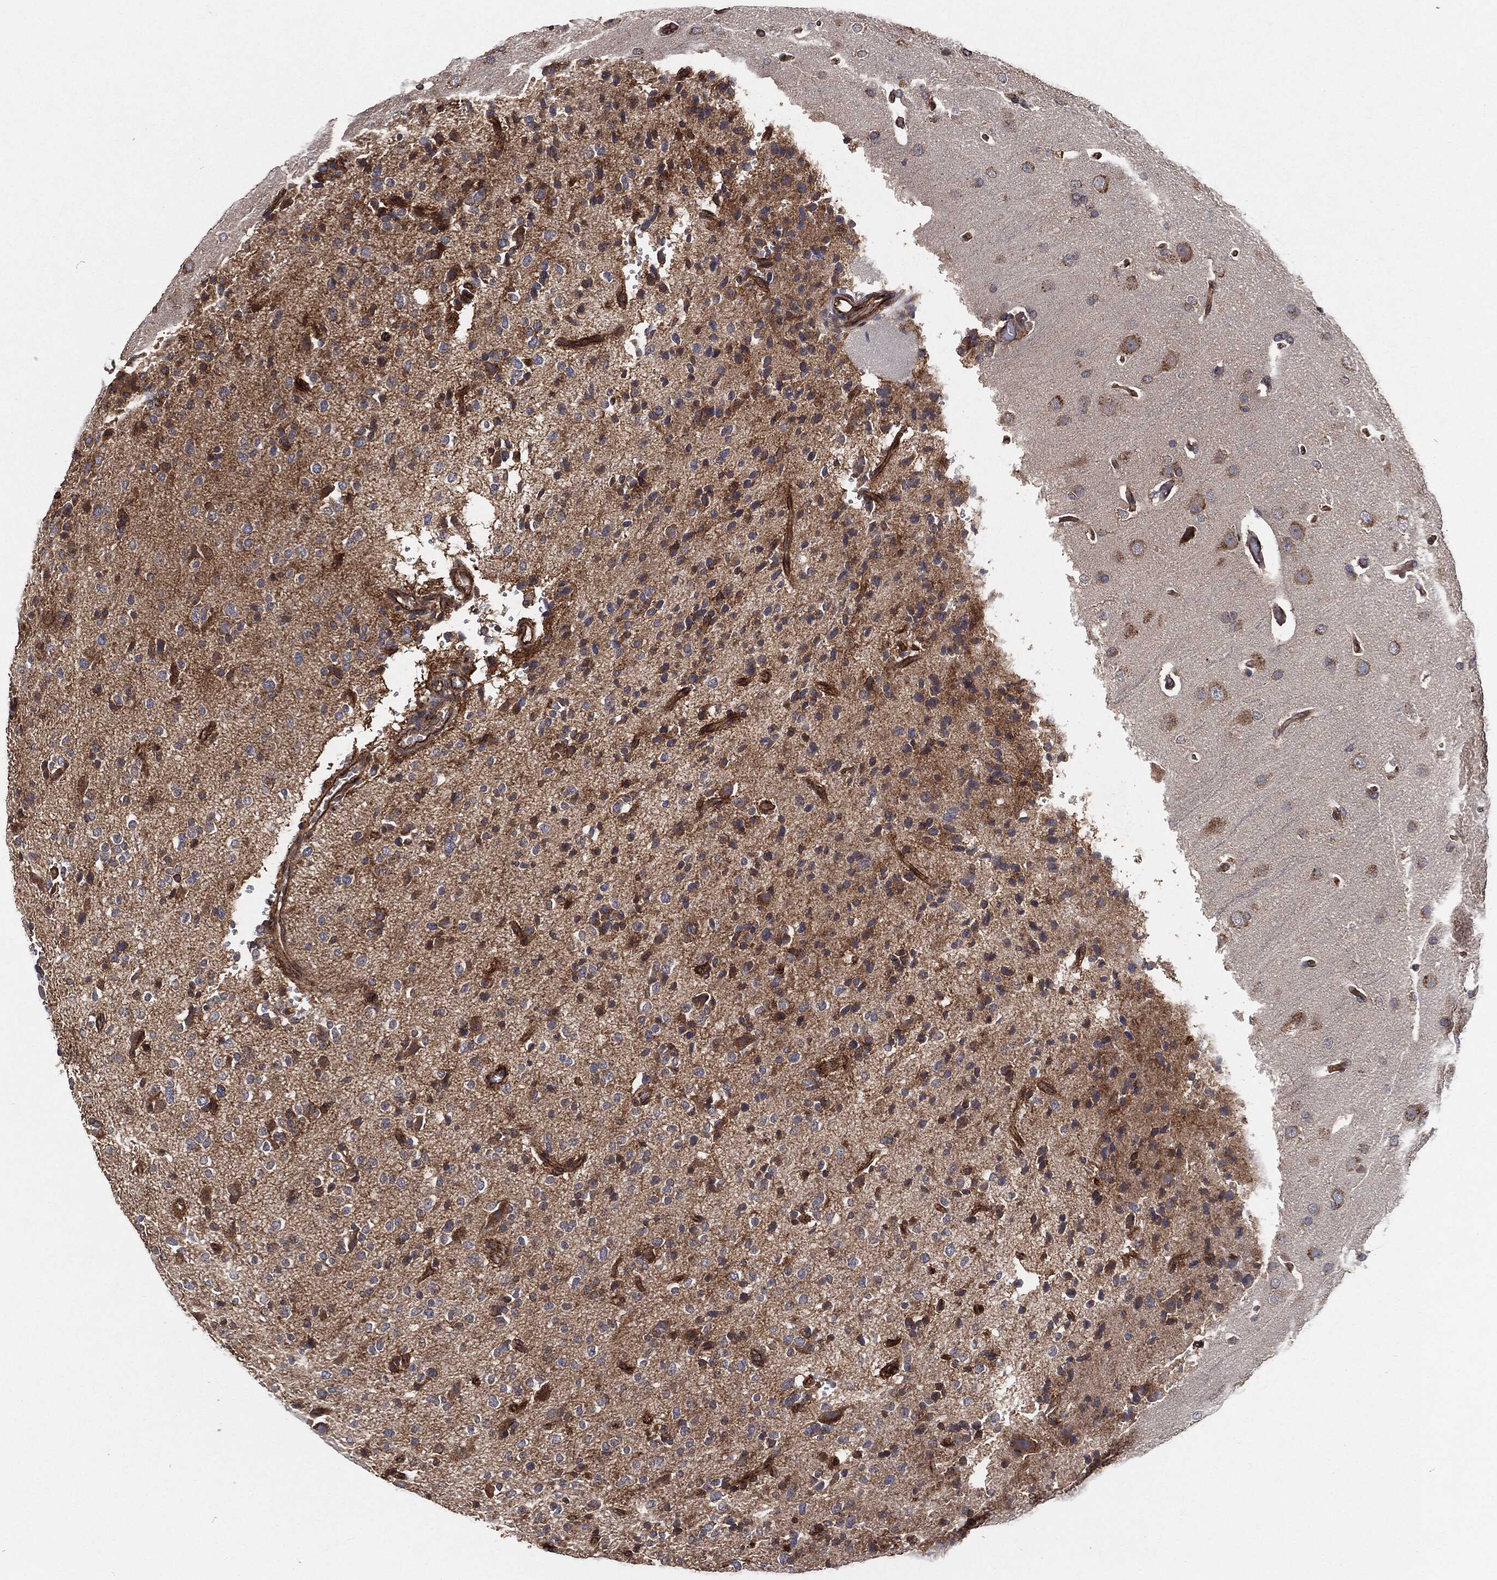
{"staining": {"intensity": "moderate", "quantity": "<25%", "location": "cytoplasmic/membranous"}, "tissue": "glioma", "cell_type": "Tumor cells", "image_type": "cancer", "snomed": [{"axis": "morphology", "description": "Glioma, malignant, Low grade"}, {"axis": "topography", "description": "Brain"}], "caption": "Moderate cytoplasmic/membranous staining for a protein is identified in about <25% of tumor cells of malignant glioma (low-grade) using IHC.", "gene": "CTNNA1", "patient": {"sex": "male", "age": 41}}